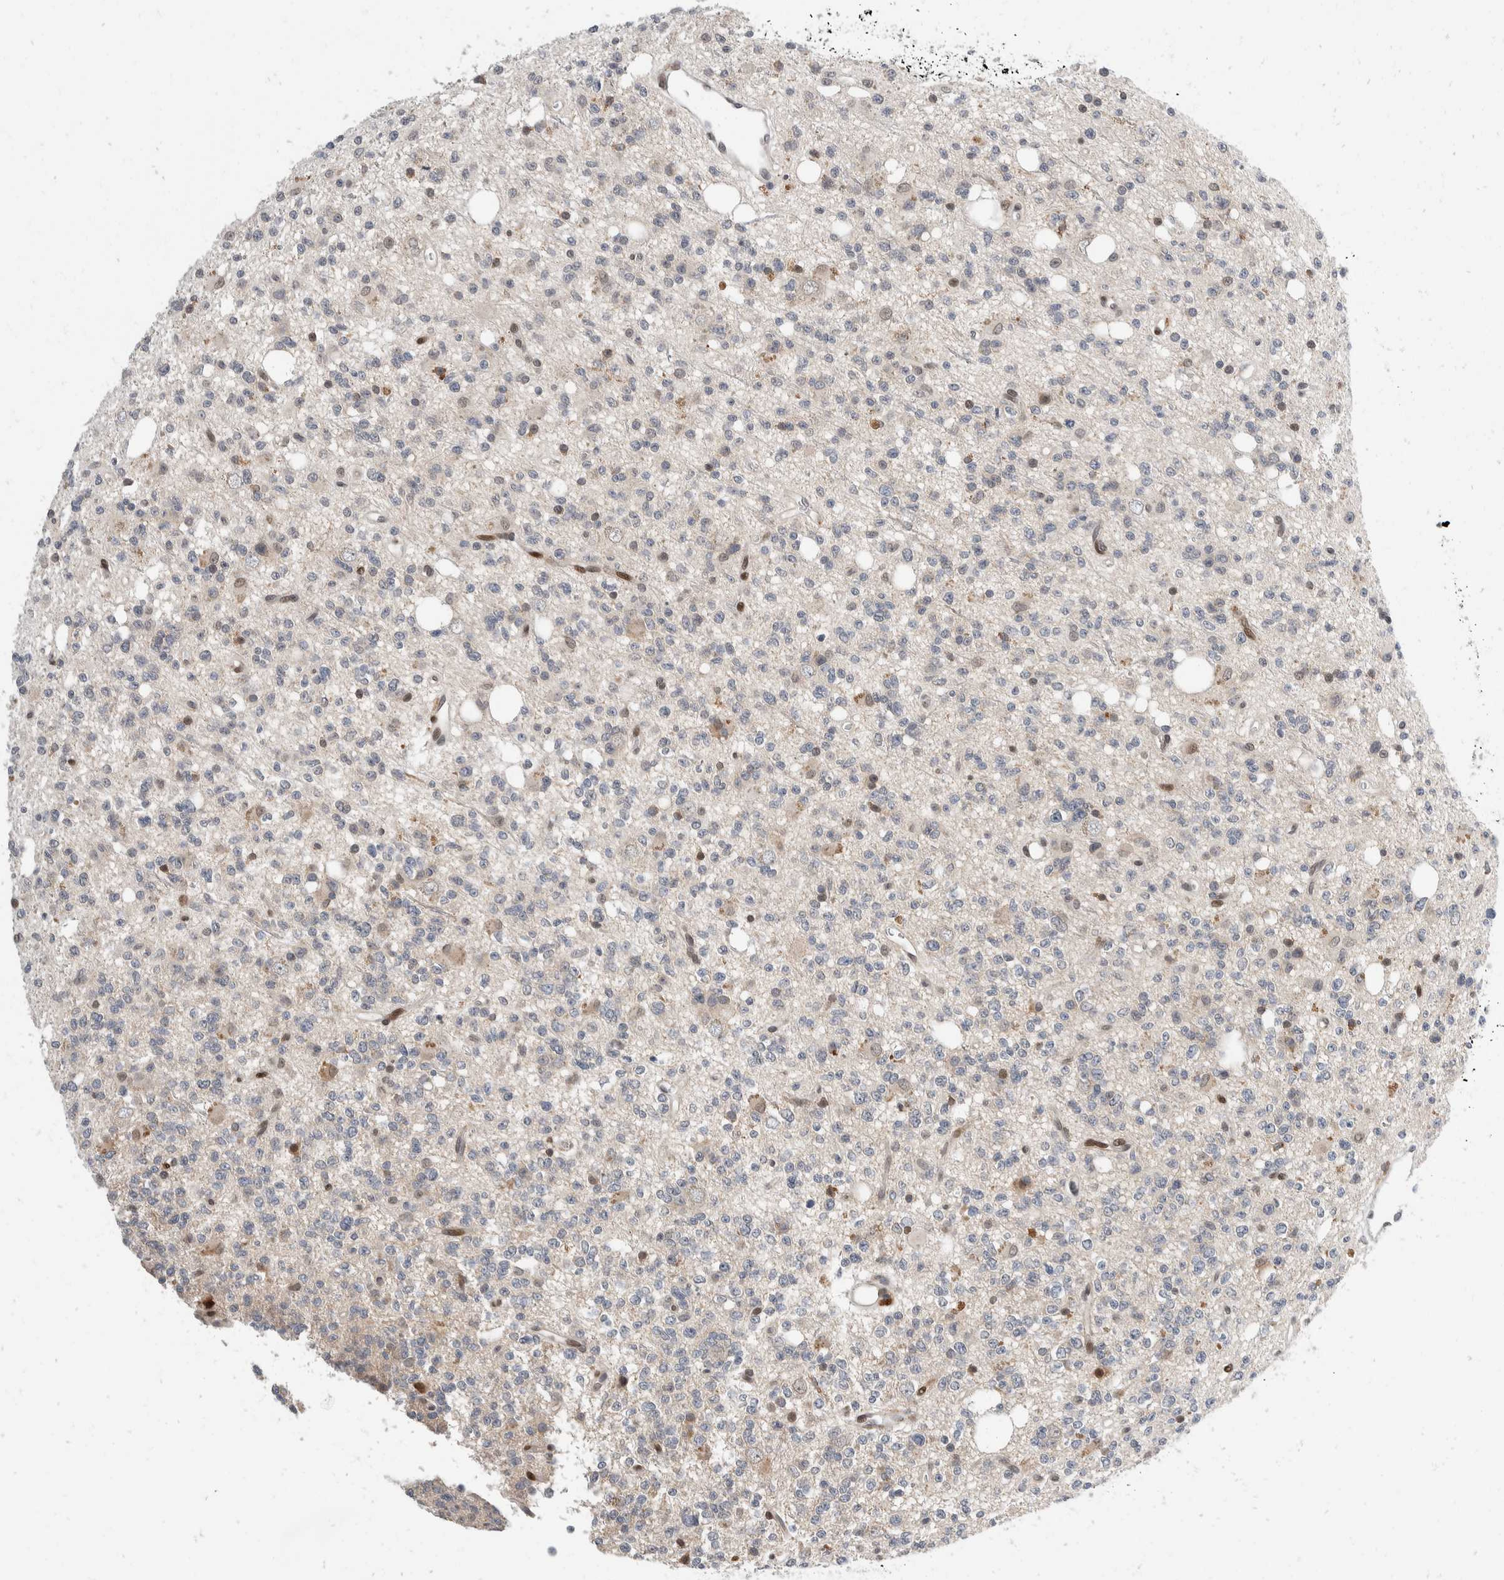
{"staining": {"intensity": "negative", "quantity": "none", "location": "none"}, "tissue": "glioma", "cell_type": "Tumor cells", "image_type": "cancer", "snomed": [{"axis": "morphology", "description": "Glioma, malignant, High grade"}, {"axis": "topography", "description": "Brain"}], "caption": "Human high-grade glioma (malignant) stained for a protein using IHC exhibits no positivity in tumor cells.", "gene": "ZNF703", "patient": {"sex": "female", "age": 62}}